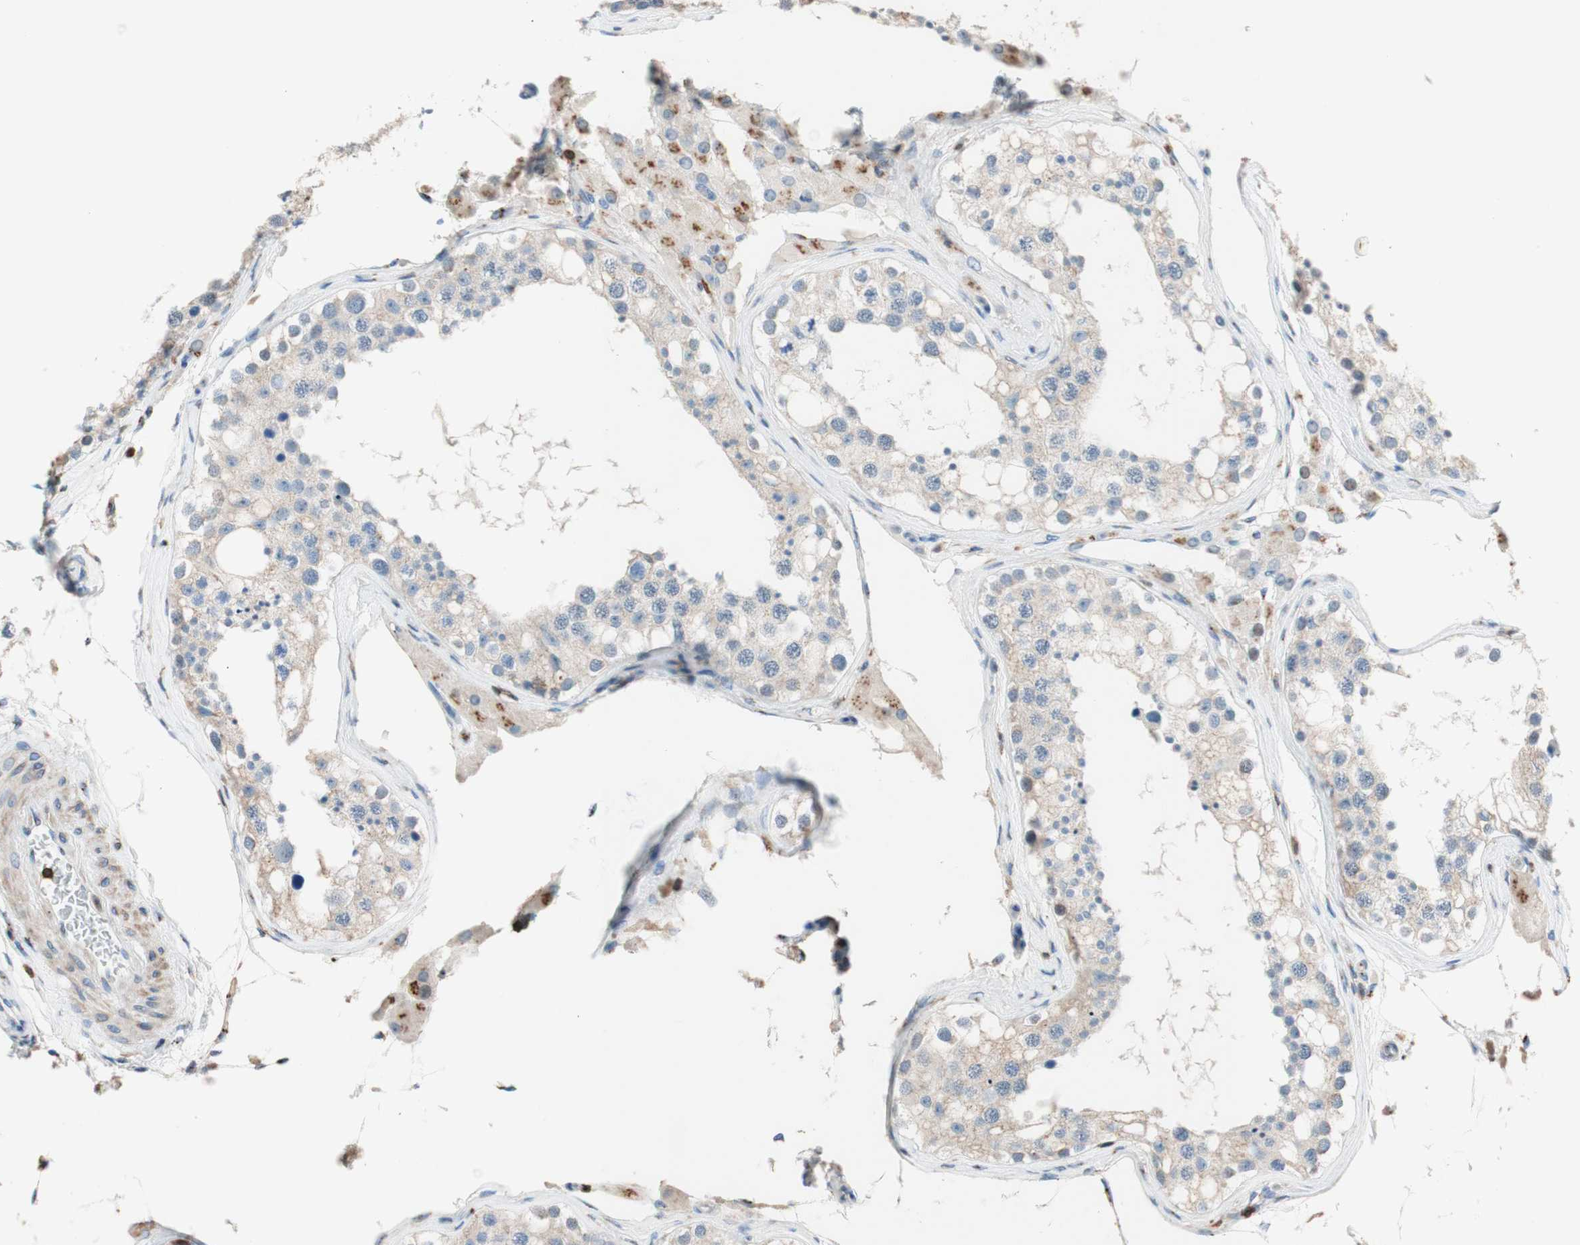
{"staining": {"intensity": "moderate", "quantity": "<25%", "location": "cytoplasmic/membranous,nuclear"}, "tissue": "testis", "cell_type": "Cells in seminiferous ducts", "image_type": "normal", "snomed": [{"axis": "morphology", "description": "Normal tissue, NOS"}, {"axis": "topography", "description": "Testis"}], "caption": "Normal testis was stained to show a protein in brown. There is low levels of moderate cytoplasmic/membranous,nuclear staining in about <25% of cells in seminiferous ducts.", "gene": "SPINK6", "patient": {"sex": "male", "age": 68}}